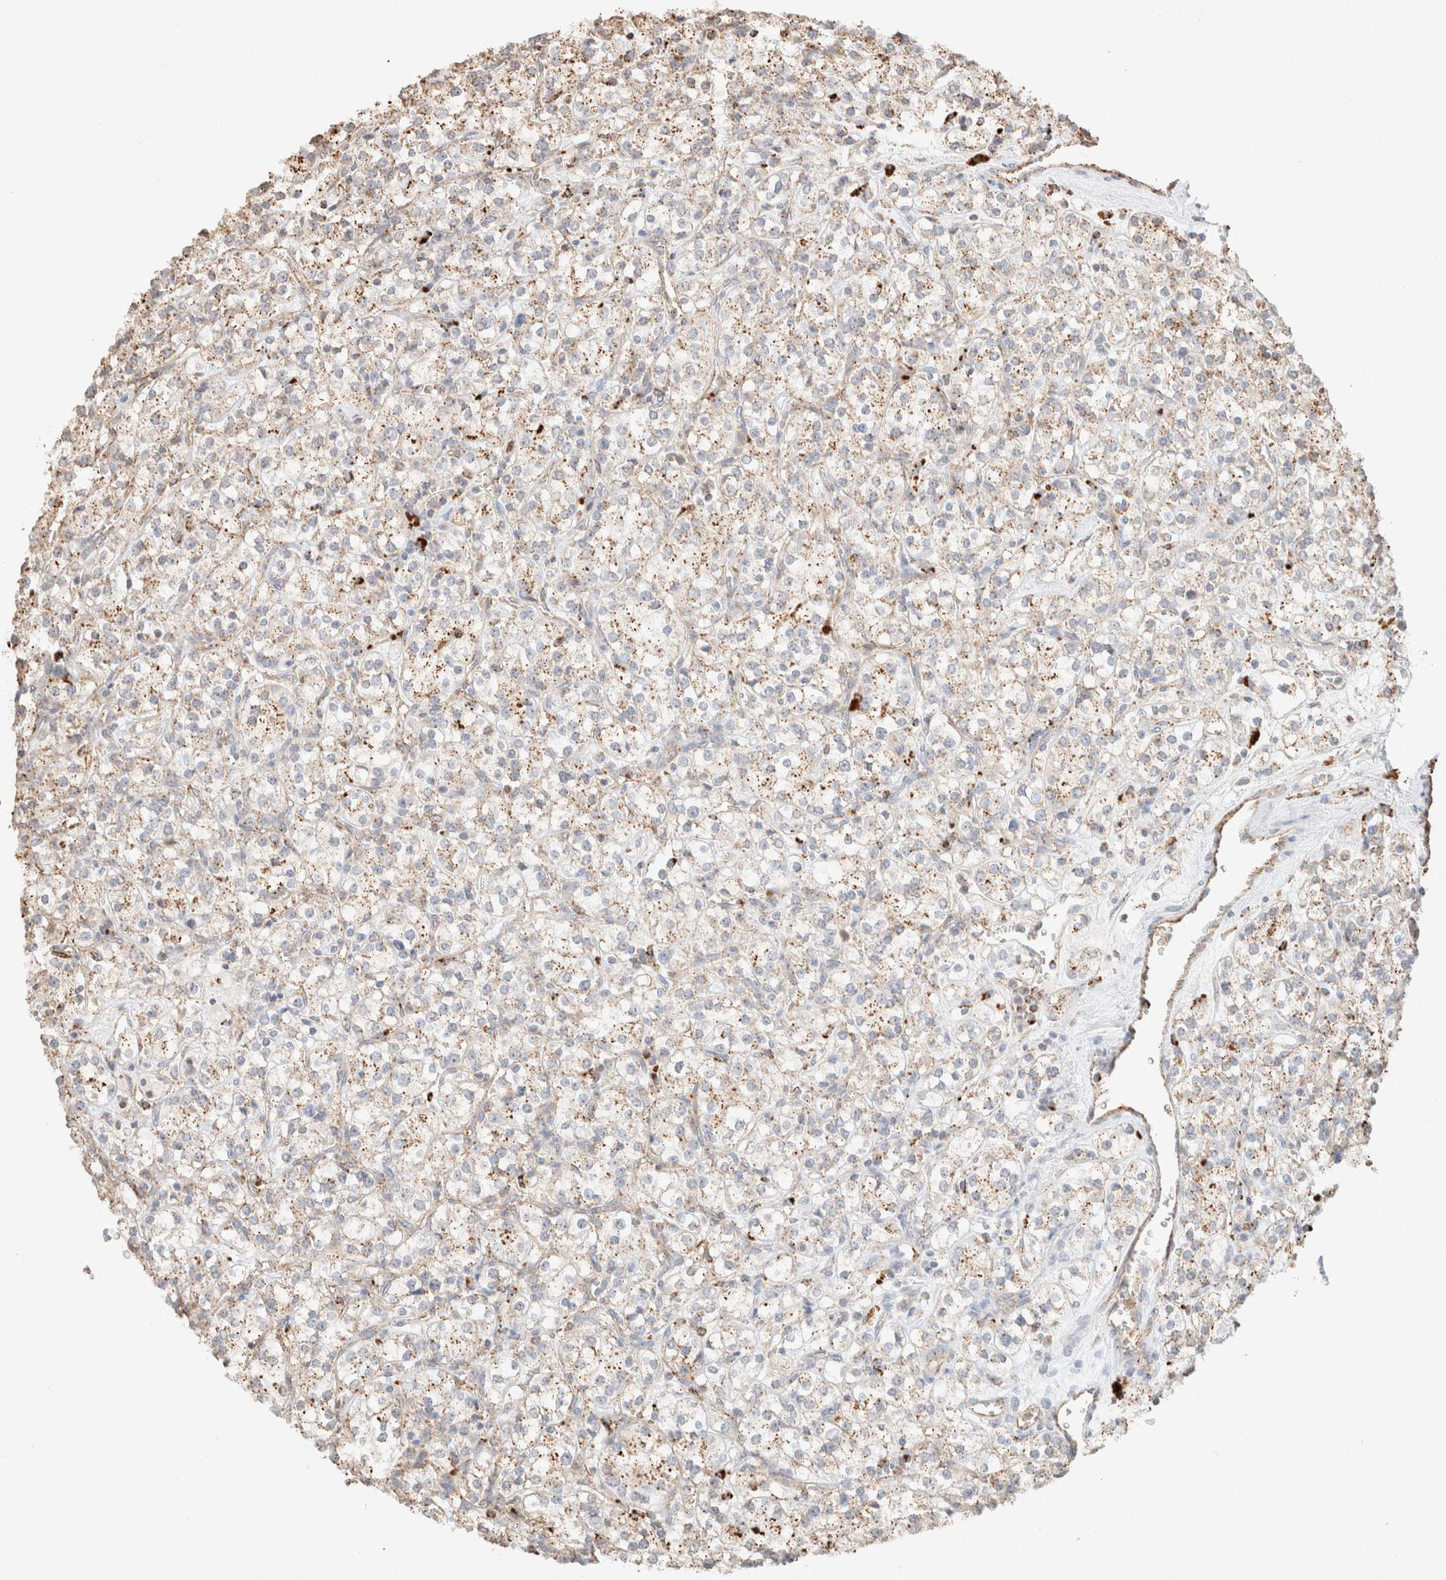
{"staining": {"intensity": "weak", "quantity": ">75%", "location": "cytoplasmic/membranous"}, "tissue": "renal cancer", "cell_type": "Tumor cells", "image_type": "cancer", "snomed": [{"axis": "morphology", "description": "Adenocarcinoma, NOS"}, {"axis": "topography", "description": "Kidney"}], "caption": "Protein expression by IHC demonstrates weak cytoplasmic/membranous positivity in about >75% of tumor cells in renal adenocarcinoma.", "gene": "CTSC", "patient": {"sex": "male", "age": 77}}